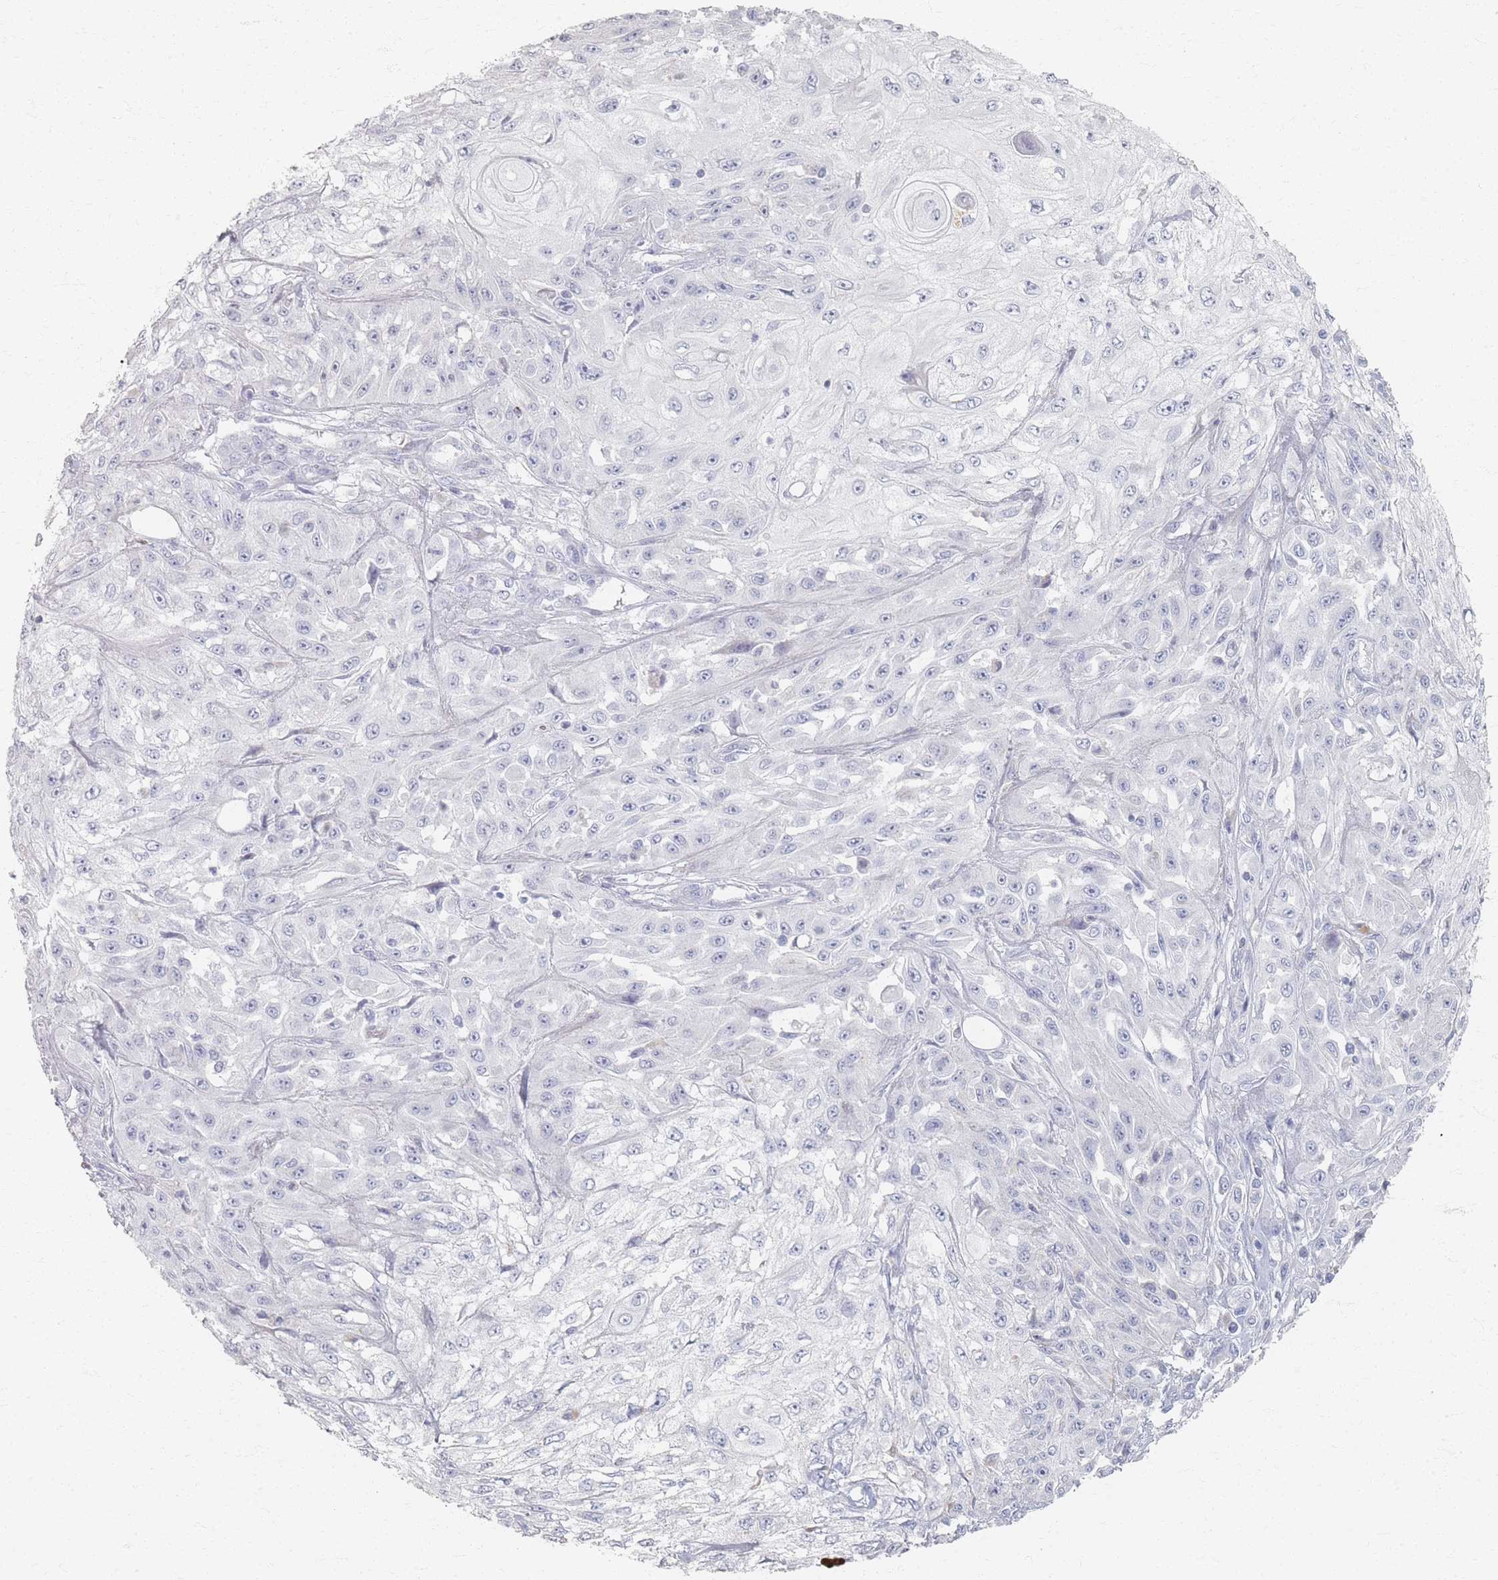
{"staining": {"intensity": "negative", "quantity": "none", "location": "none"}, "tissue": "skin cancer", "cell_type": "Tumor cells", "image_type": "cancer", "snomed": [{"axis": "morphology", "description": "Squamous cell carcinoma, NOS"}, {"axis": "morphology", "description": "Squamous cell carcinoma, metastatic, NOS"}, {"axis": "topography", "description": "Skin"}, {"axis": "topography", "description": "Lymph node"}], "caption": "Immunohistochemistry (IHC) of human metastatic squamous cell carcinoma (skin) displays no expression in tumor cells. (Brightfield microscopy of DAB immunohistochemistry (IHC) at high magnification).", "gene": "SLC2A11", "patient": {"sex": "male", "age": 75}}